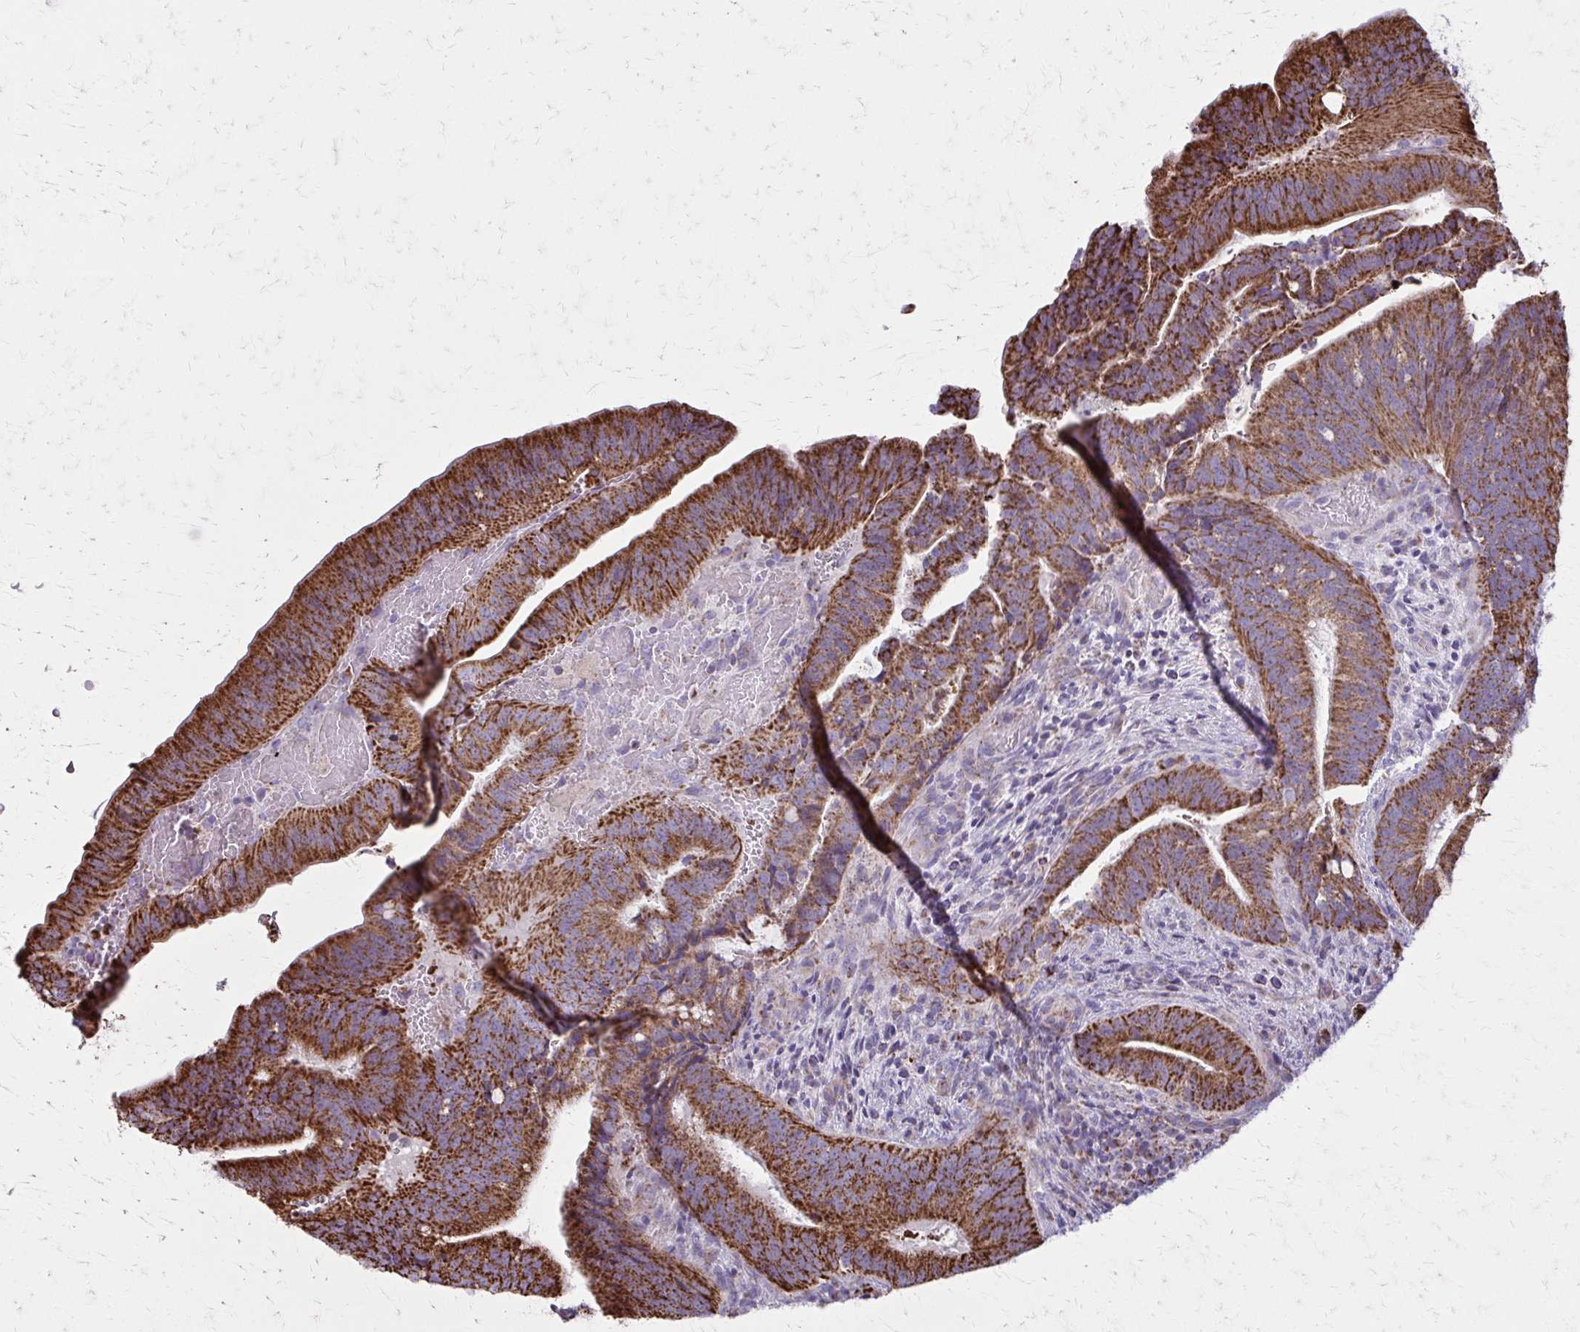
{"staining": {"intensity": "strong", "quantity": ">75%", "location": "cytoplasmic/membranous"}, "tissue": "colorectal cancer", "cell_type": "Tumor cells", "image_type": "cancer", "snomed": [{"axis": "morphology", "description": "Adenocarcinoma, NOS"}, {"axis": "topography", "description": "Colon"}], "caption": "Immunohistochemical staining of colorectal cancer demonstrates high levels of strong cytoplasmic/membranous protein positivity in about >75% of tumor cells. (DAB IHC with brightfield microscopy, high magnification).", "gene": "TVP23A", "patient": {"sex": "female", "age": 43}}